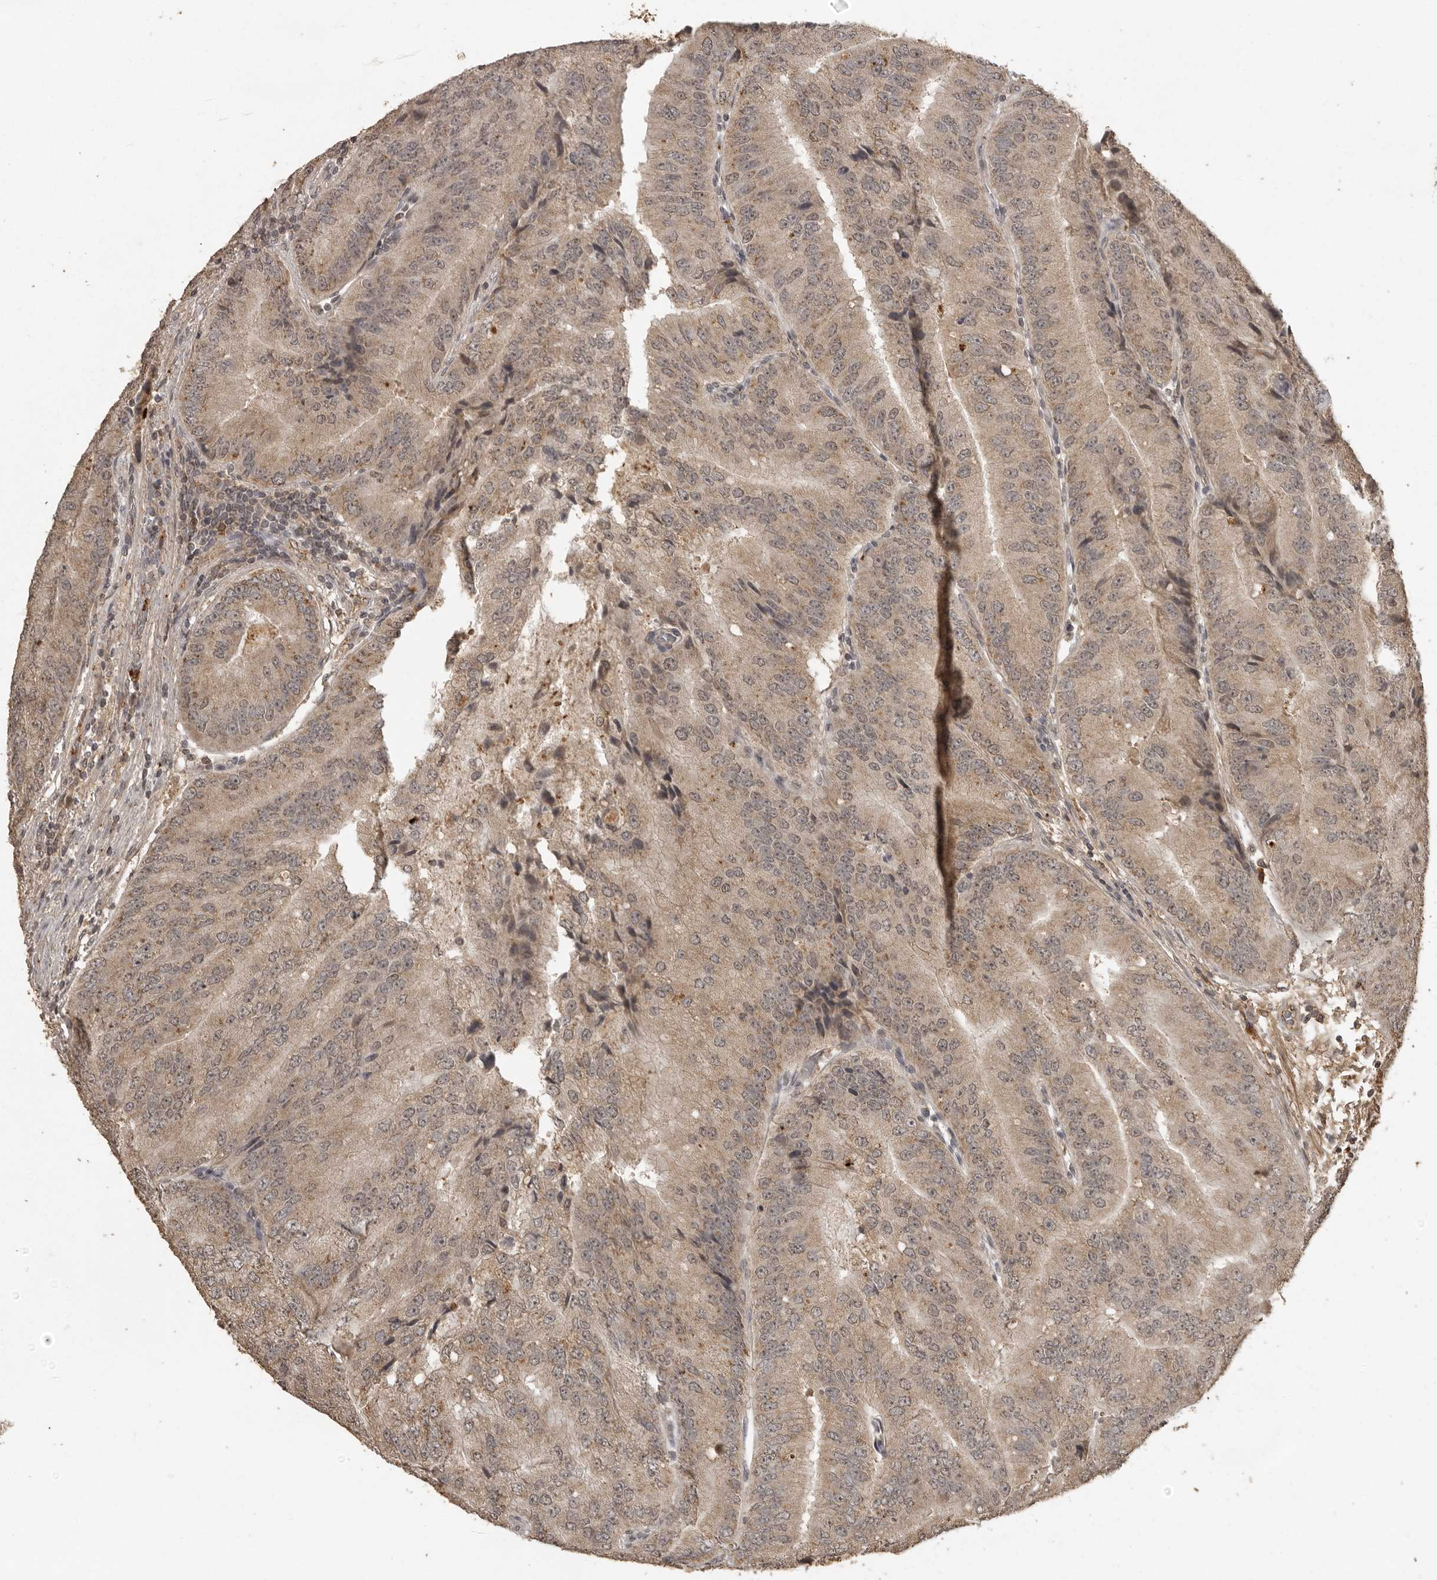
{"staining": {"intensity": "weak", "quantity": ">75%", "location": "cytoplasmic/membranous"}, "tissue": "prostate cancer", "cell_type": "Tumor cells", "image_type": "cancer", "snomed": [{"axis": "morphology", "description": "Adenocarcinoma, High grade"}, {"axis": "topography", "description": "Prostate"}], "caption": "A low amount of weak cytoplasmic/membranous positivity is present in about >75% of tumor cells in prostate cancer (adenocarcinoma (high-grade)) tissue. Nuclei are stained in blue.", "gene": "CTF1", "patient": {"sex": "male", "age": 70}}